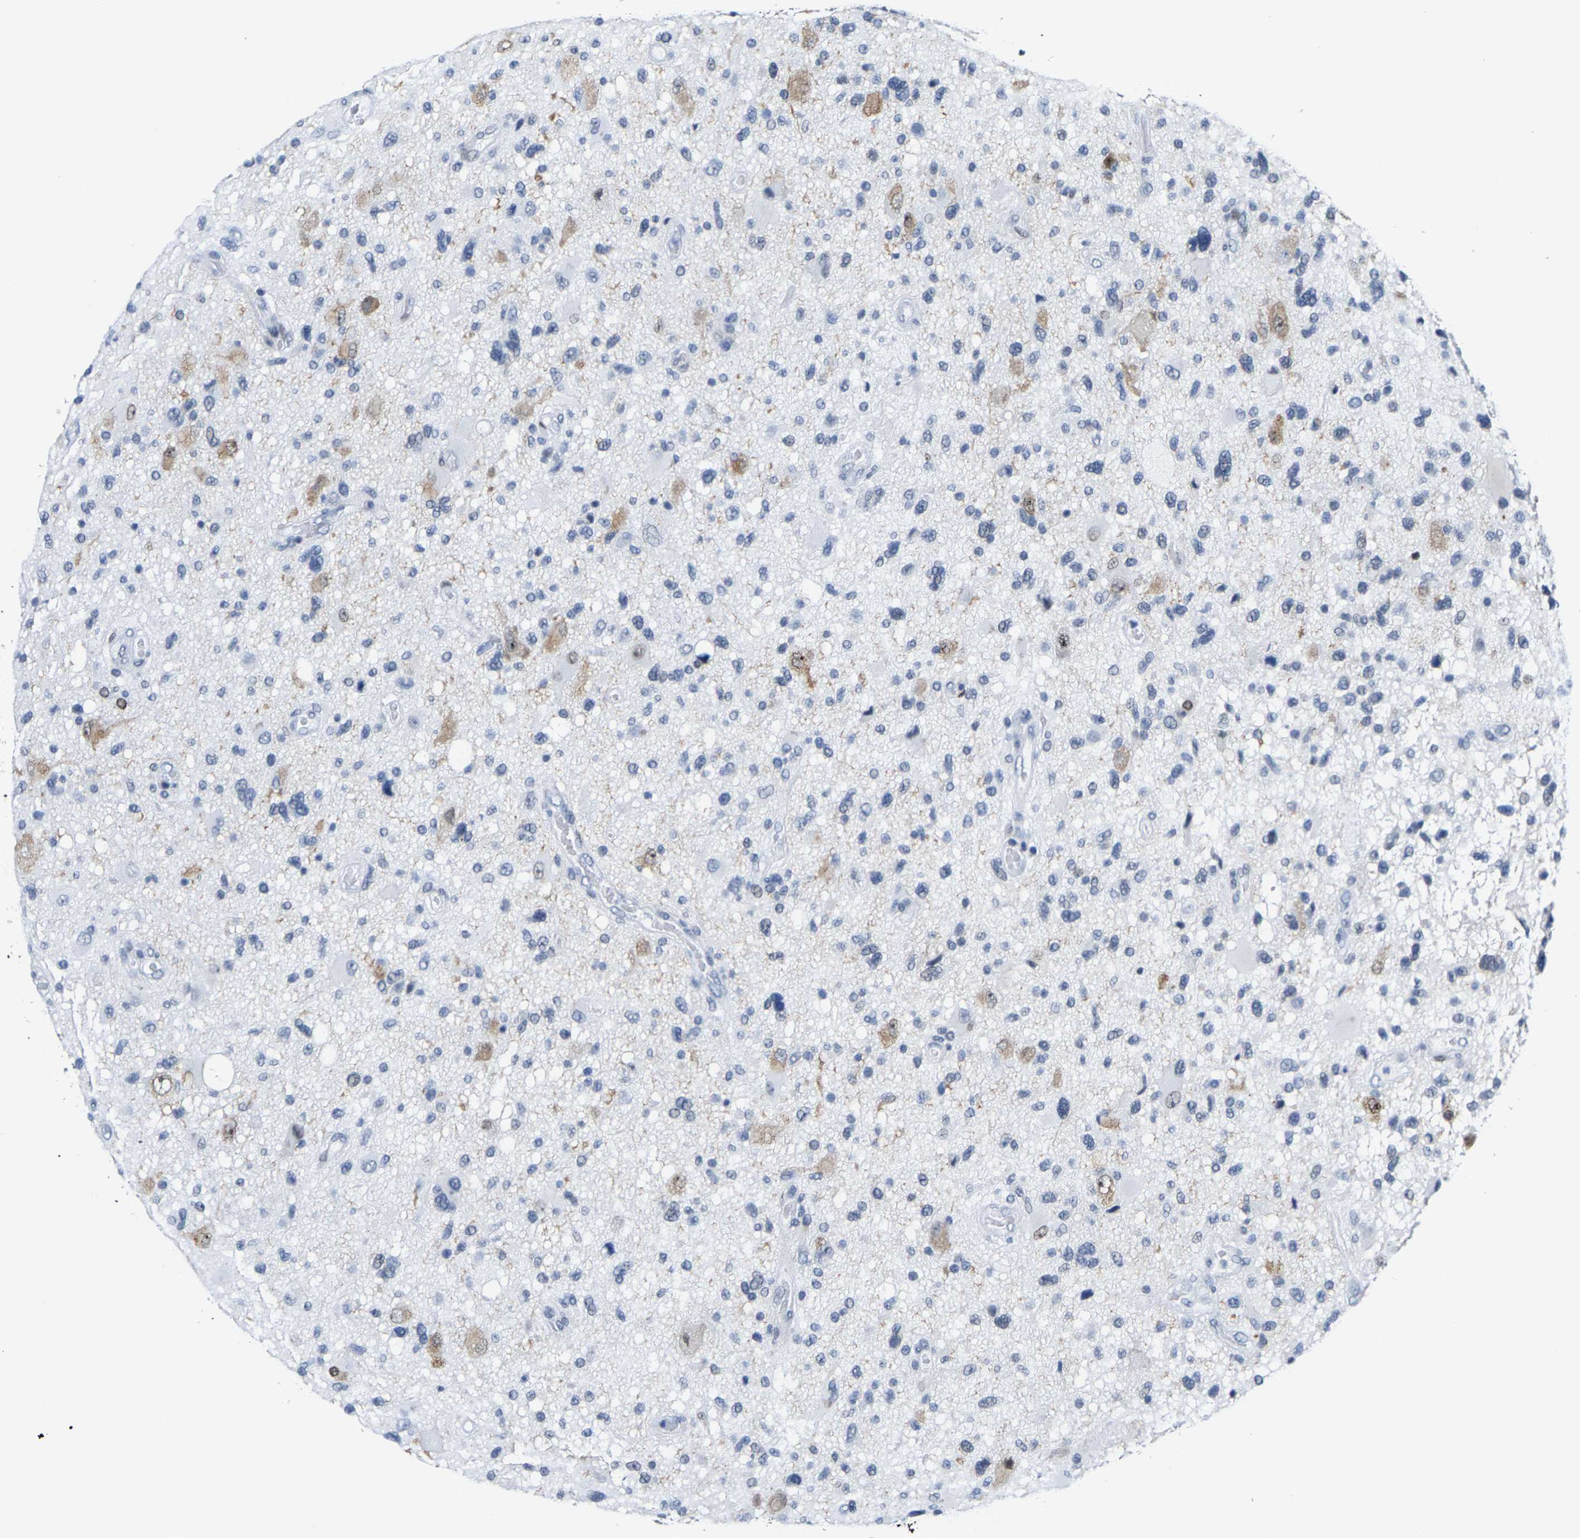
{"staining": {"intensity": "negative", "quantity": "none", "location": "none"}, "tissue": "glioma", "cell_type": "Tumor cells", "image_type": "cancer", "snomed": [{"axis": "morphology", "description": "Glioma, malignant, High grade"}, {"axis": "topography", "description": "Brain"}], "caption": "IHC histopathology image of human glioma stained for a protein (brown), which exhibits no staining in tumor cells.", "gene": "SETD1B", "patient": {"sex": "male", "age": 33}}